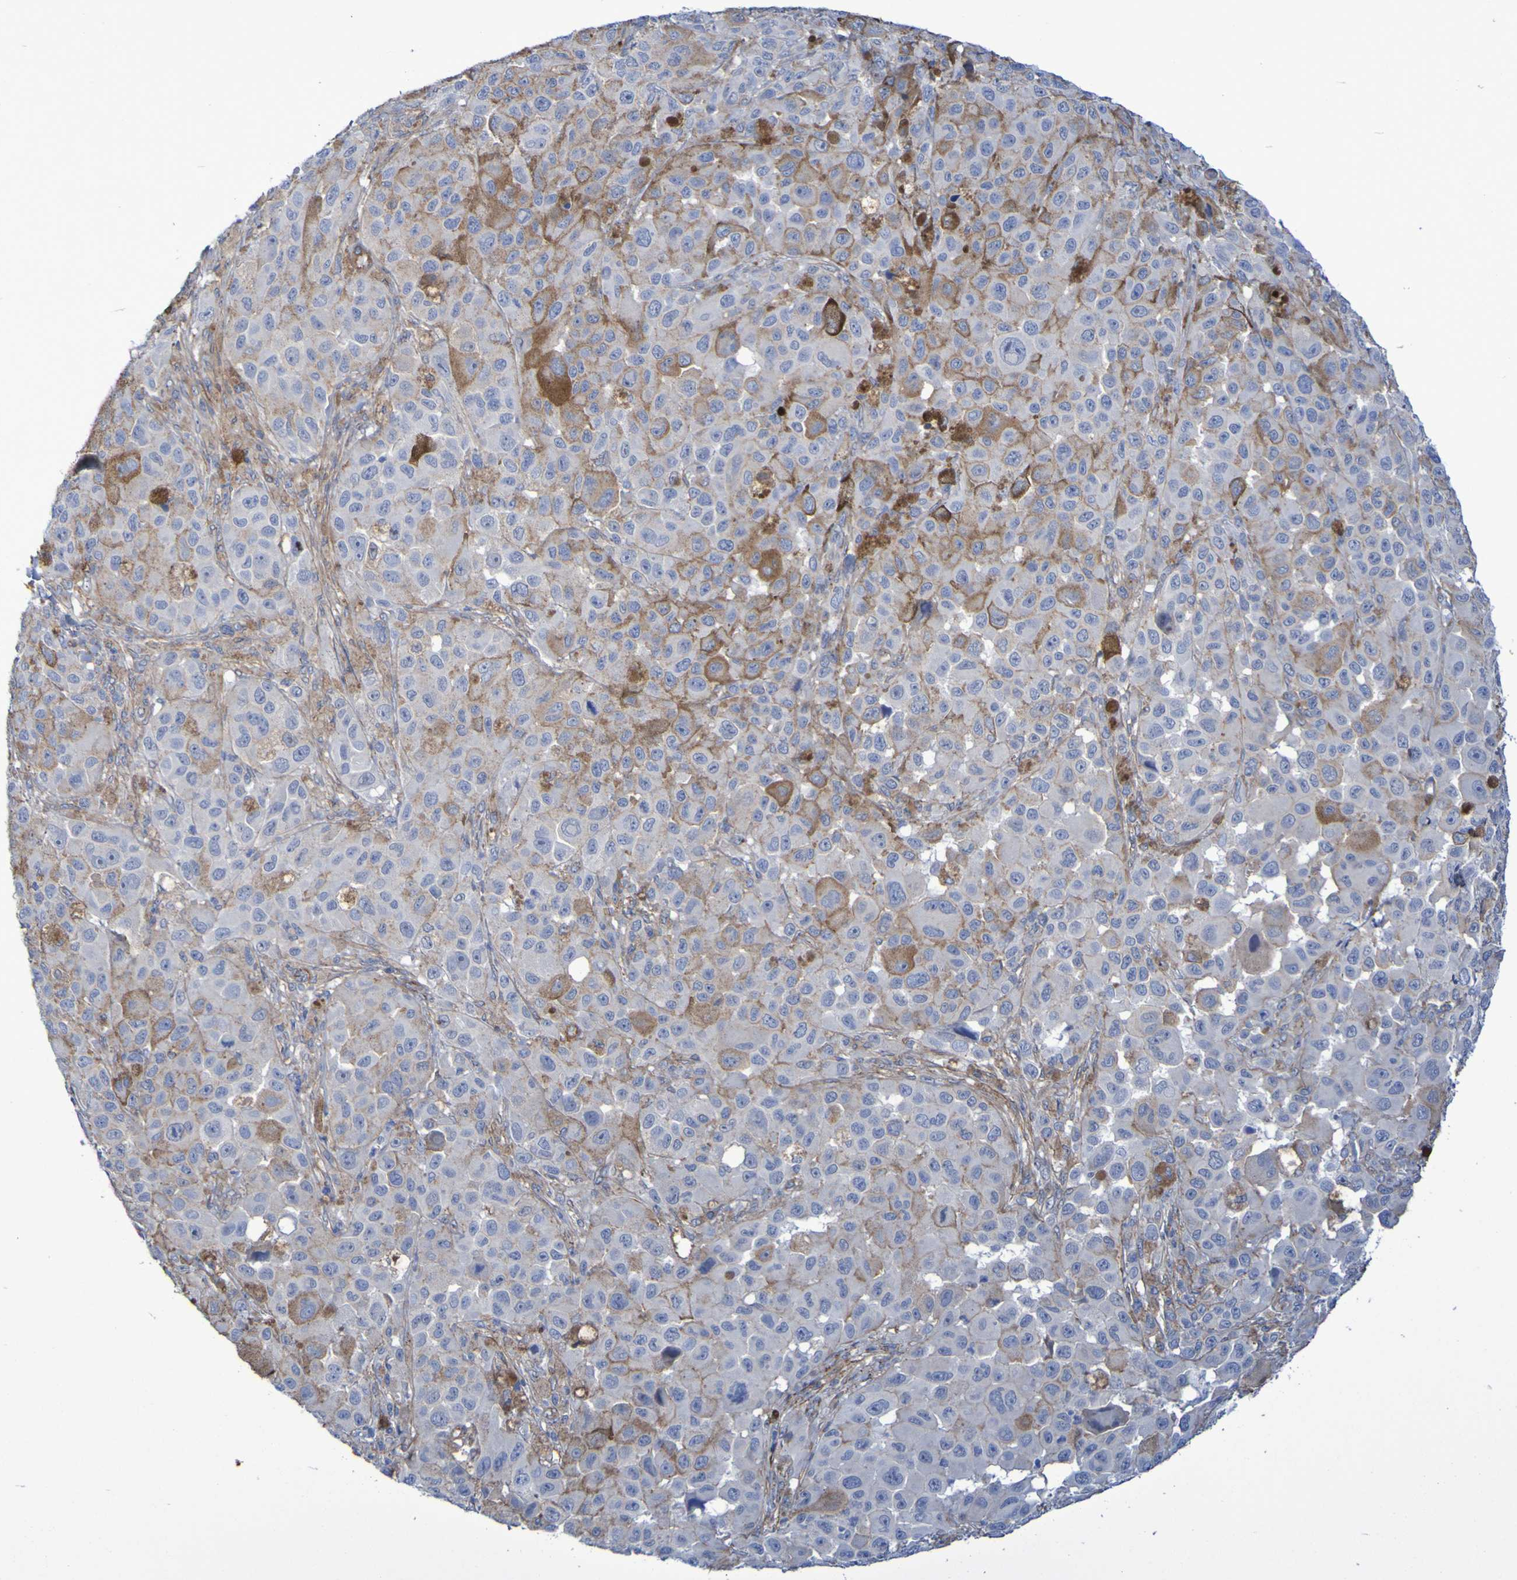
{"staining": {"intensity": "moderate", "quantity": "<25%", "location": "cytoplasmic/membranous"}, "tissue": "melanoma", "cell_type": "Tumor cells", "image_type": "cancer", "snomed": [{"axis": "morphology", "description": "Malignant melanoma, NOS"}, {"axis": "topography", "description": "Skin"}], "caption": "Approximately <25% of tumor cells in malignant melanoma show moderate cytoplasmic/membranous protein expression as visualized by brown immunohistochemical staining.", "gene": "LPP", "patient": {"sex": "male", "age": 96}}